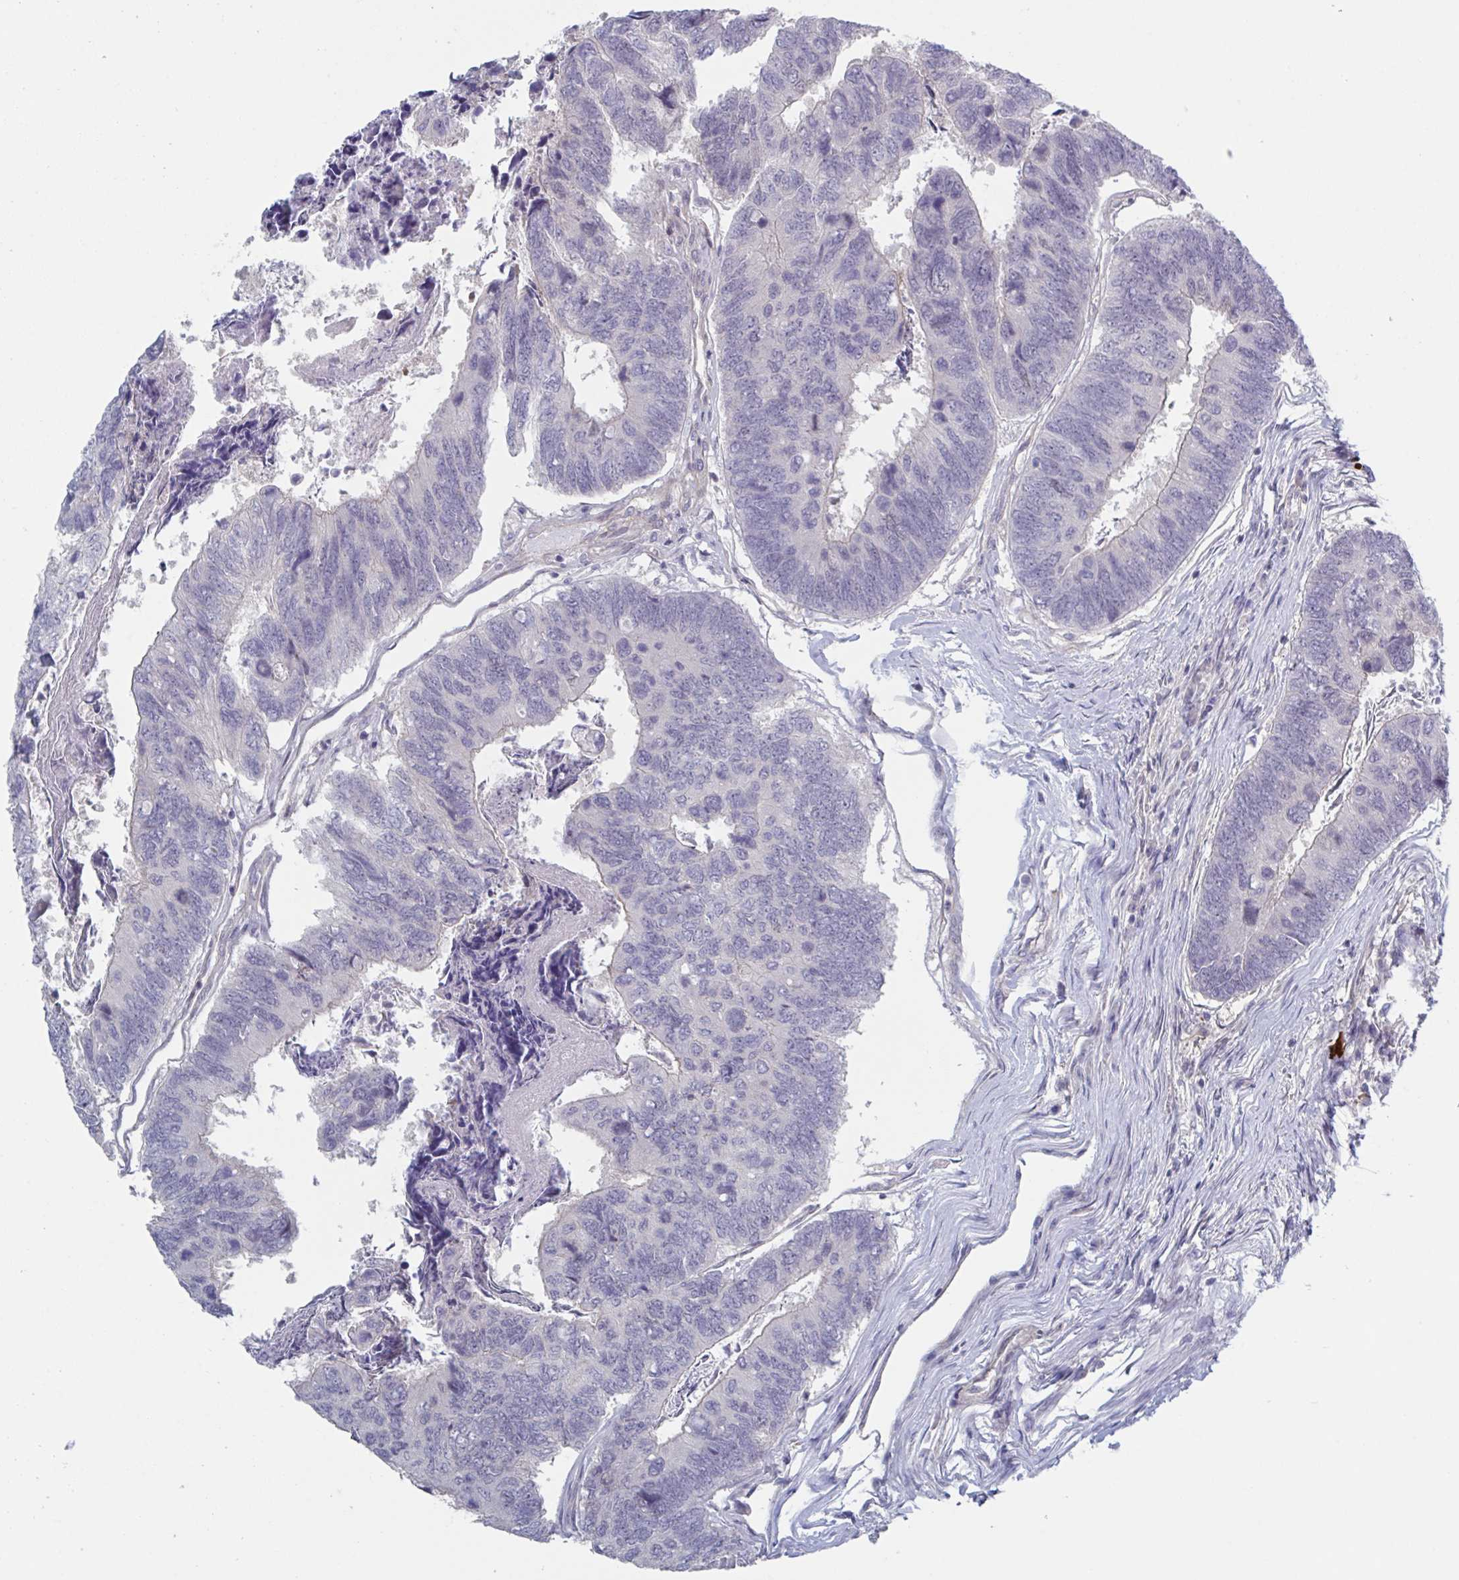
{"staining": {"intensity": "negative", "quantity": "none", "location": "none"}, "tissue": "colorectal cancer", "cell_type": "Tumor cells", "image_type": "cancer", "snomed": [{"axis": "morphology", "description": "Adenocarcinoma, NOS"}, {"axis": "topography", "description": "Colon"}], "caption": "The IHC photomicrograph has no significant expression in tumor cells of colorectal cancer tissue.", "gene": "STK26", "patient": {"sex": "female", "age": 67}}